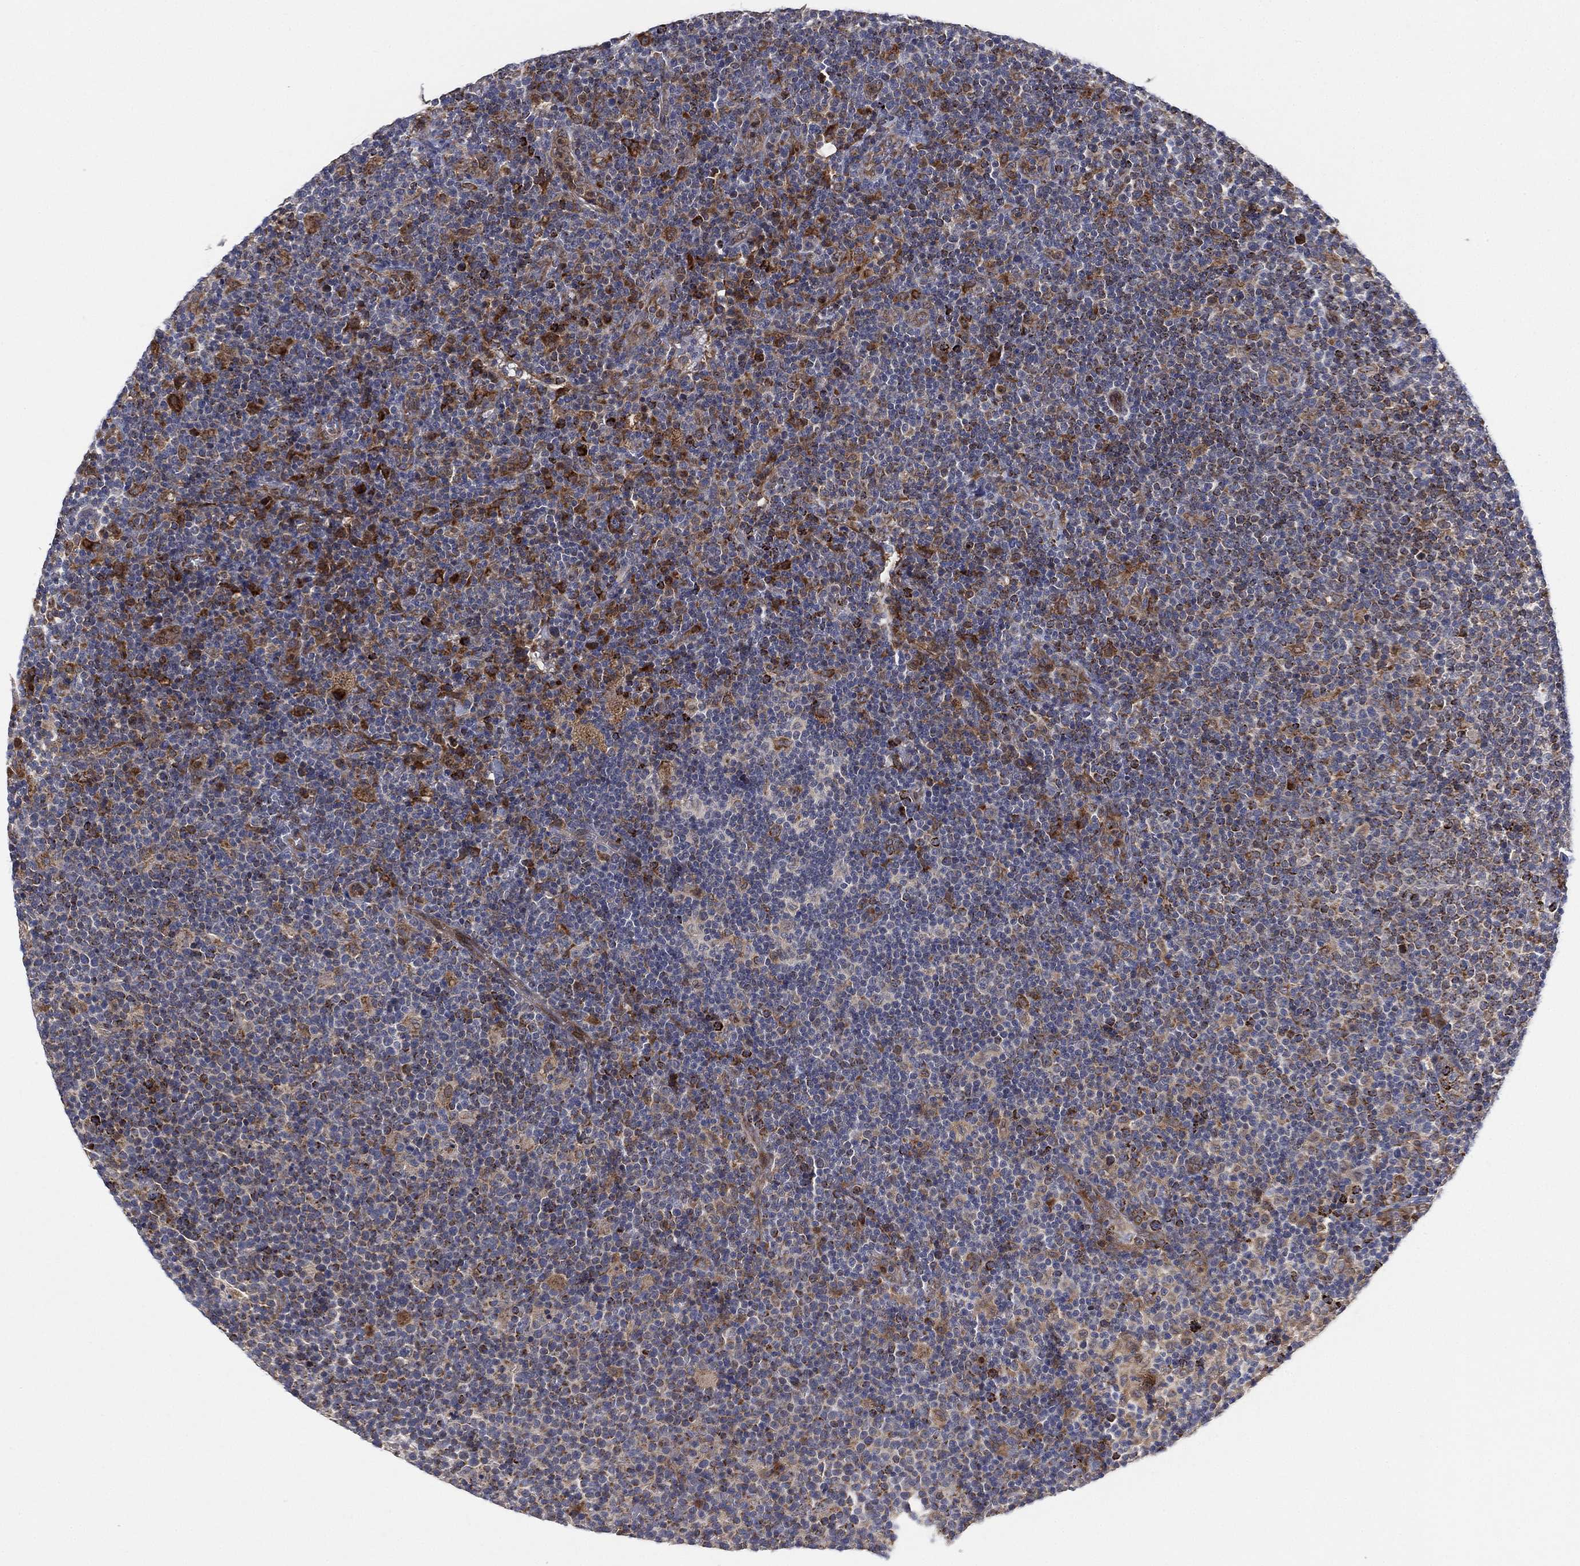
{"staining": {"intensity": "moderate", "quantity": "<25%", "location": "cytoplasmic/membranous"}, "tissue": "lymphoma", "cell_type": "Tumor cells", "image_type": "cancer", "snomed": [{"axis": "morphology", "description": "Malignant lymphoma, non-Hodgkin's type, High grade"}, {"axis": "topography", "description": "Lymph node"}], "caption": "Immunohistochemistry staining of lymphoma, which displays low levels of moderate cytoplasmic/membranous positivity in about <25% of tumor cells indicating moderate cytoplasmic/membranous protein expression. The staining was performed using DAB (3,3'-diaminobenzidine) (brown) for protein detection and nuclei were counterstained in hematoxylin (blue).", "gene": "FES", "patient": {"sex": "male", "age": 61}}